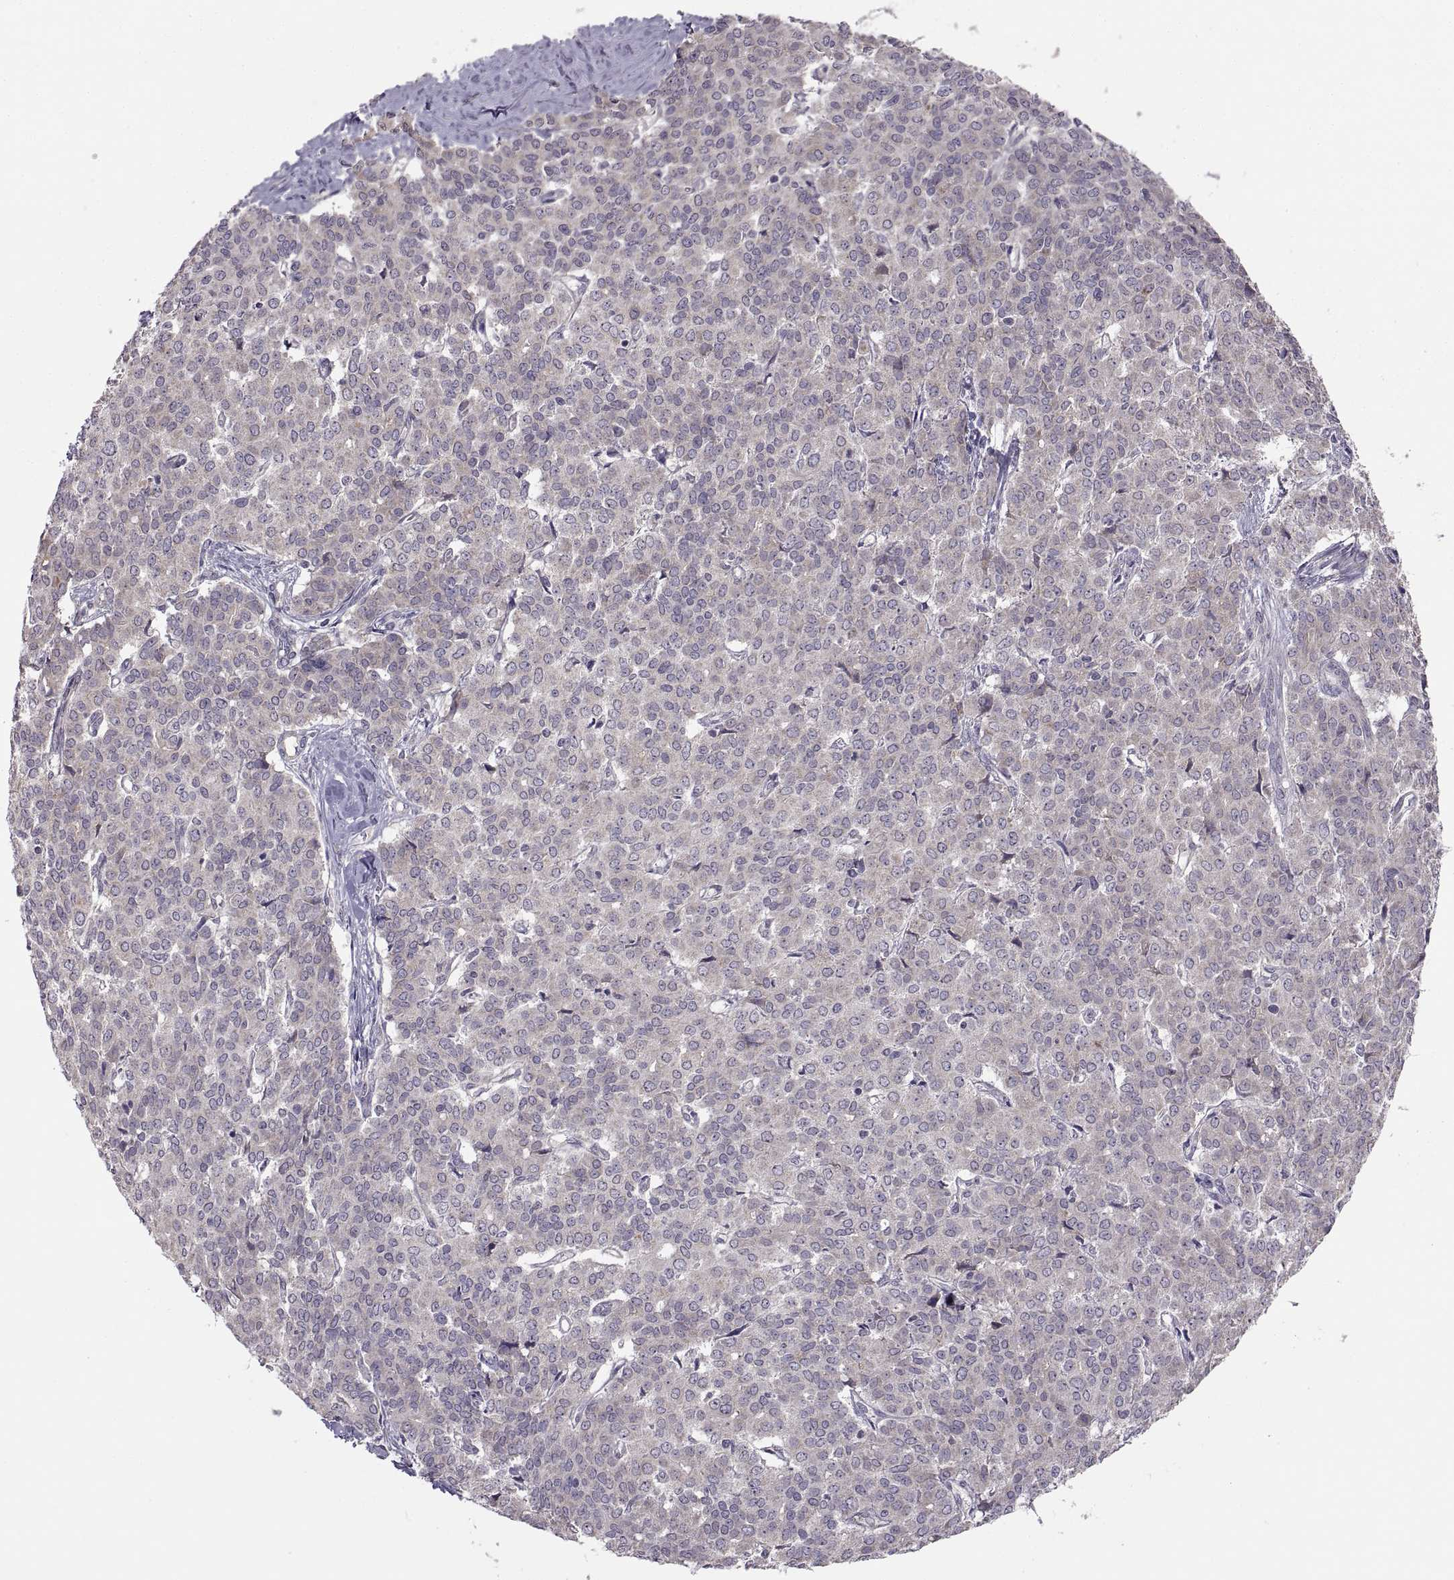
{"staining": {"intensity": "negative", "quantity": "none", "location": "none"}, "tissue": "liver cancer", "cell_type": "Tumor cells", "image_type": "cancer", "snomed": [{"axis": "morphology", "description": "Cholangiocarcinoma"}, {"axis": "topography", "description": "Liver"}], "caption": "Immunohistochemical staining of cholangiocarcinoma (liver) exhibits no significant staining in tumor cells.", "gene": "ACSBG2", "patient": {"sex": "female", "age": 47}}